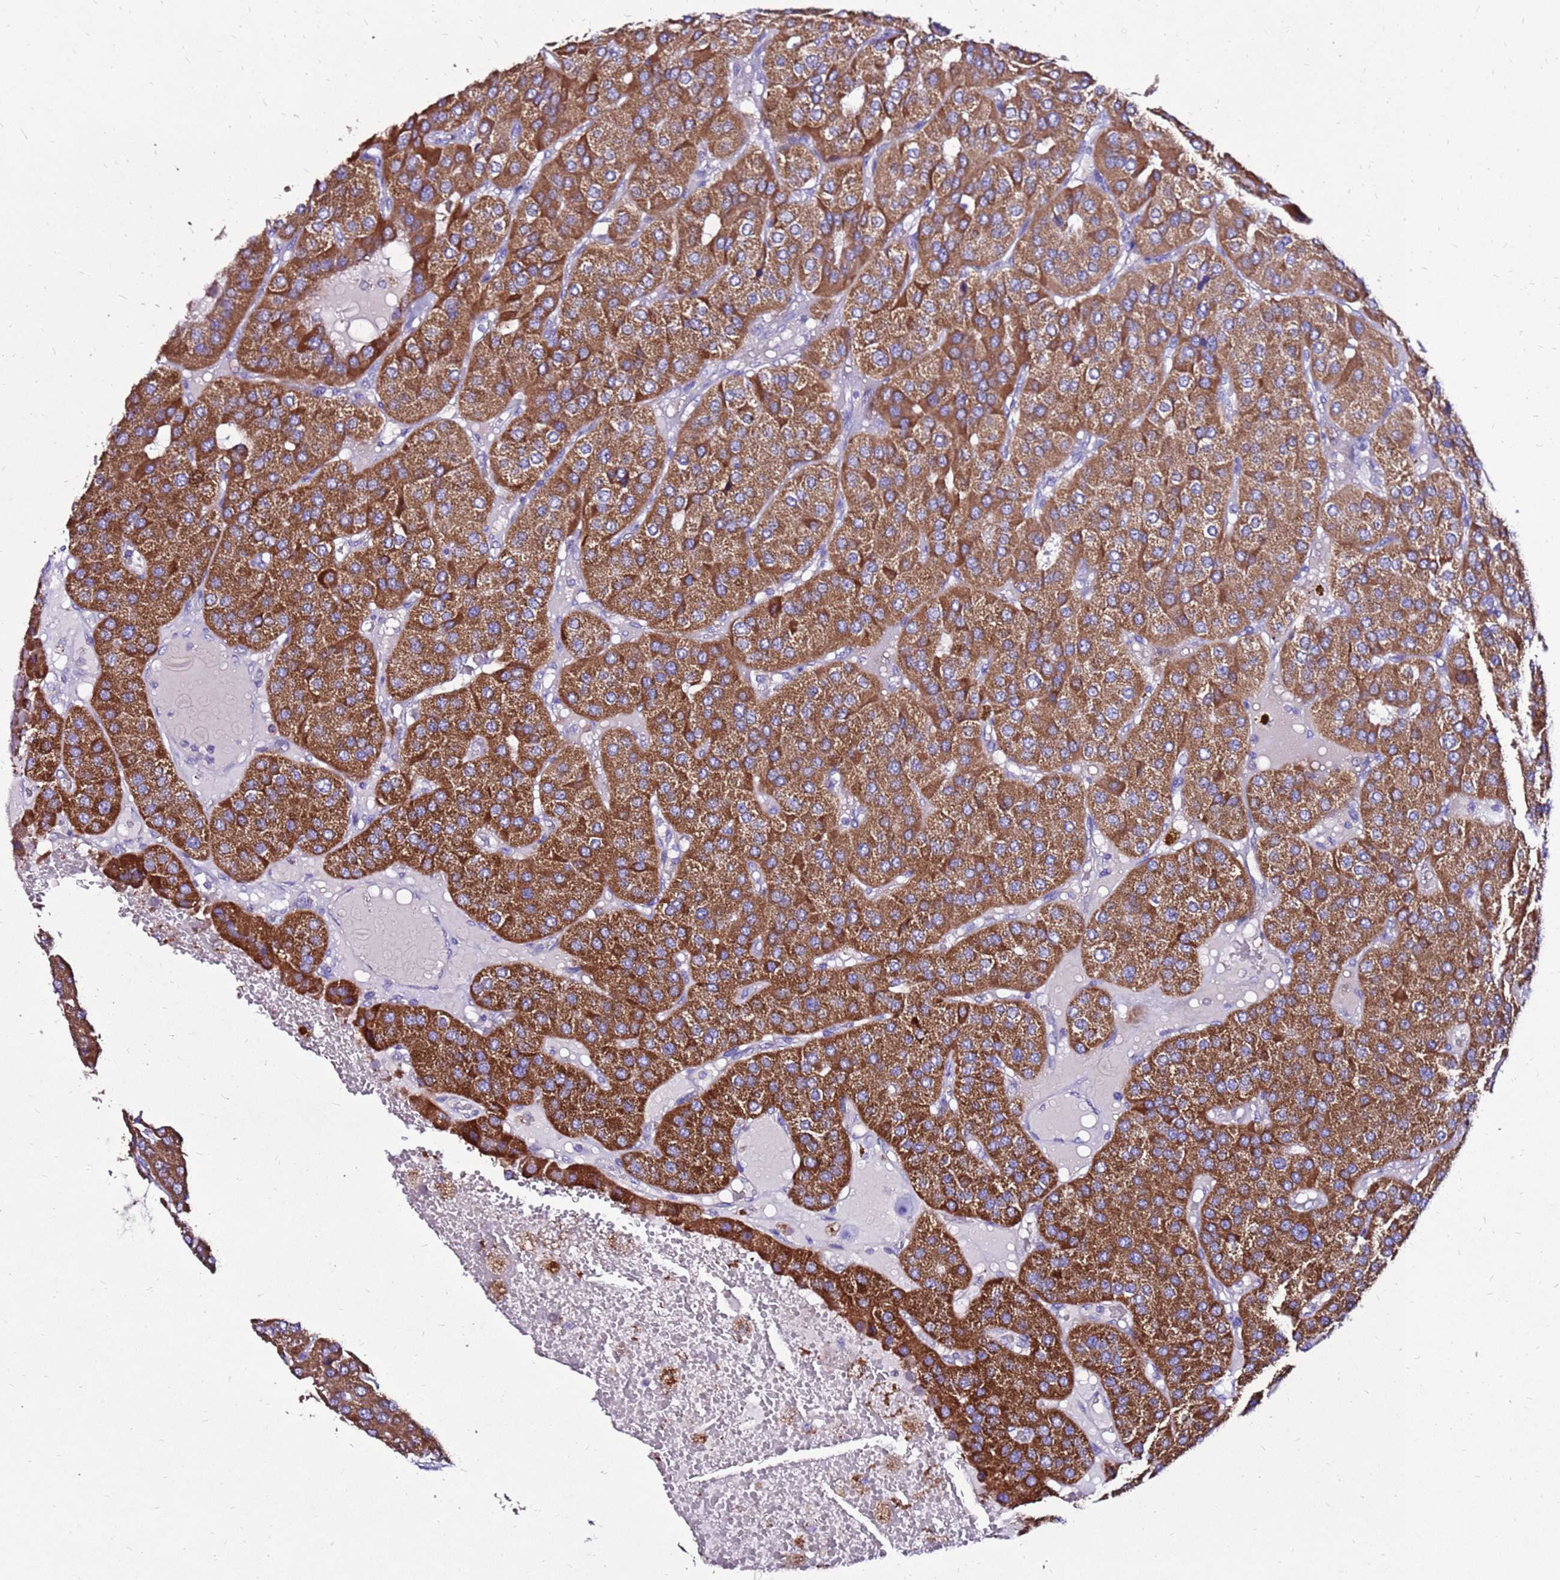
{"staining": {"intensity": "strong", "quantity": ">75%", "location": "cytoplasmic/membranous"}, "tissue": "parathyroid gland", "cell_type": "Glandular cells", "image_type": "normal", "snomed": [{"axis": "morphology", "description": "Normal tissue, NOS"}, {"axis": "morphology", "description": "Adenoma, NOS"}, {"axis": "topography", "description": "Parathyroid gland"}], "caption": "Normal parathyroid gland displays strong cytoplasmic/membranous positivity in about >75% of glandular cells, visualized by immunohistochemistry.", "gene": "TMEM106C", "patient": {"sex": "female", "age": 86}}